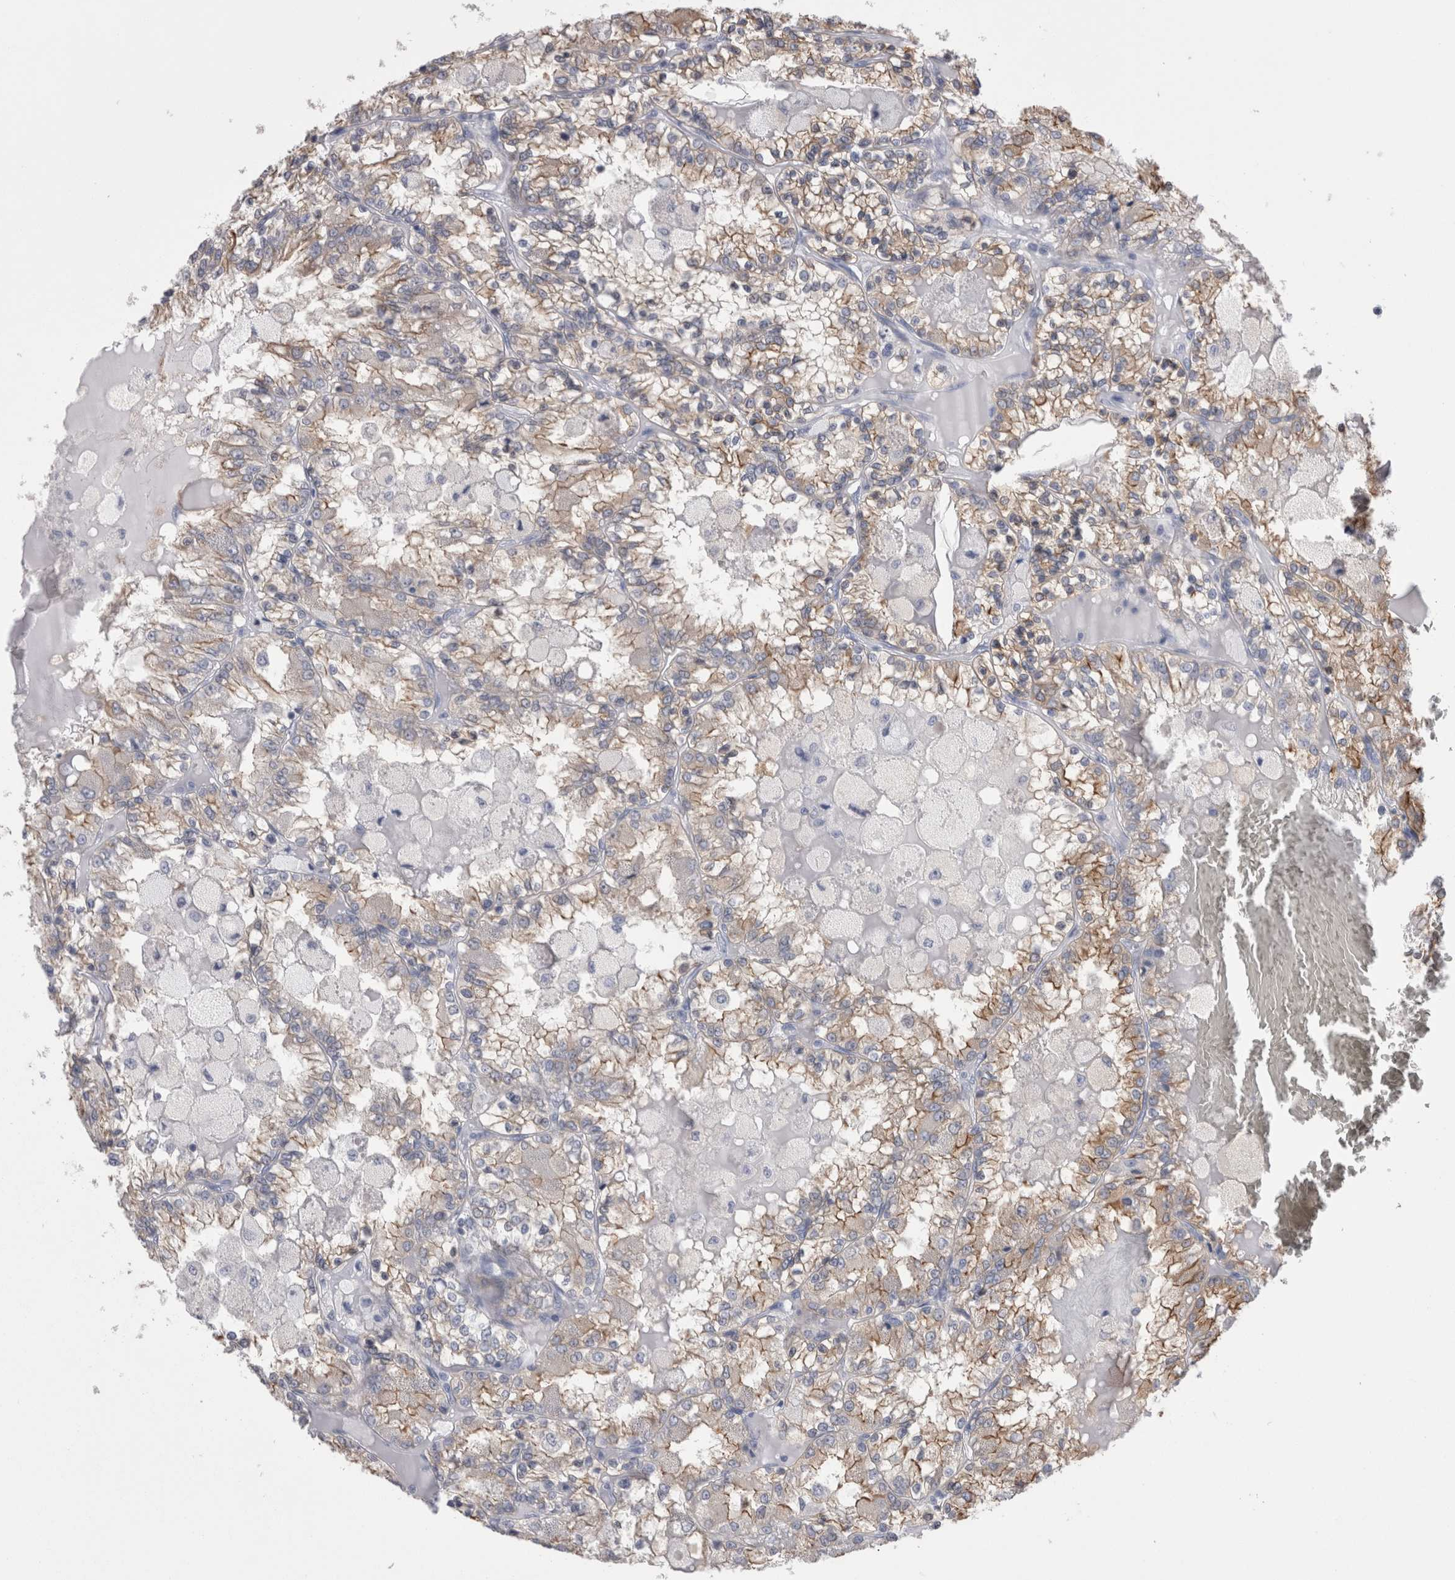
{"staining": {"intensity": "moderate", "quantity": "25%-75%", "location": "cytoplasmic/membranous"}, "tissue": "renal cancer", "cell_type": "Tumor cells", "image_type": "cancer", "snomed": [{"axis": "morphology", "description": "Adenocarcinoma, NOS"}, {"axis": "topography", "description": "Kidney"}], "caption": "Adenocarcinoma (renal) stained with a protein marker reveals moderate staining in tumor cells.", "gene": "DCTN6", "patient": {"sex": "female", "age": 56}}